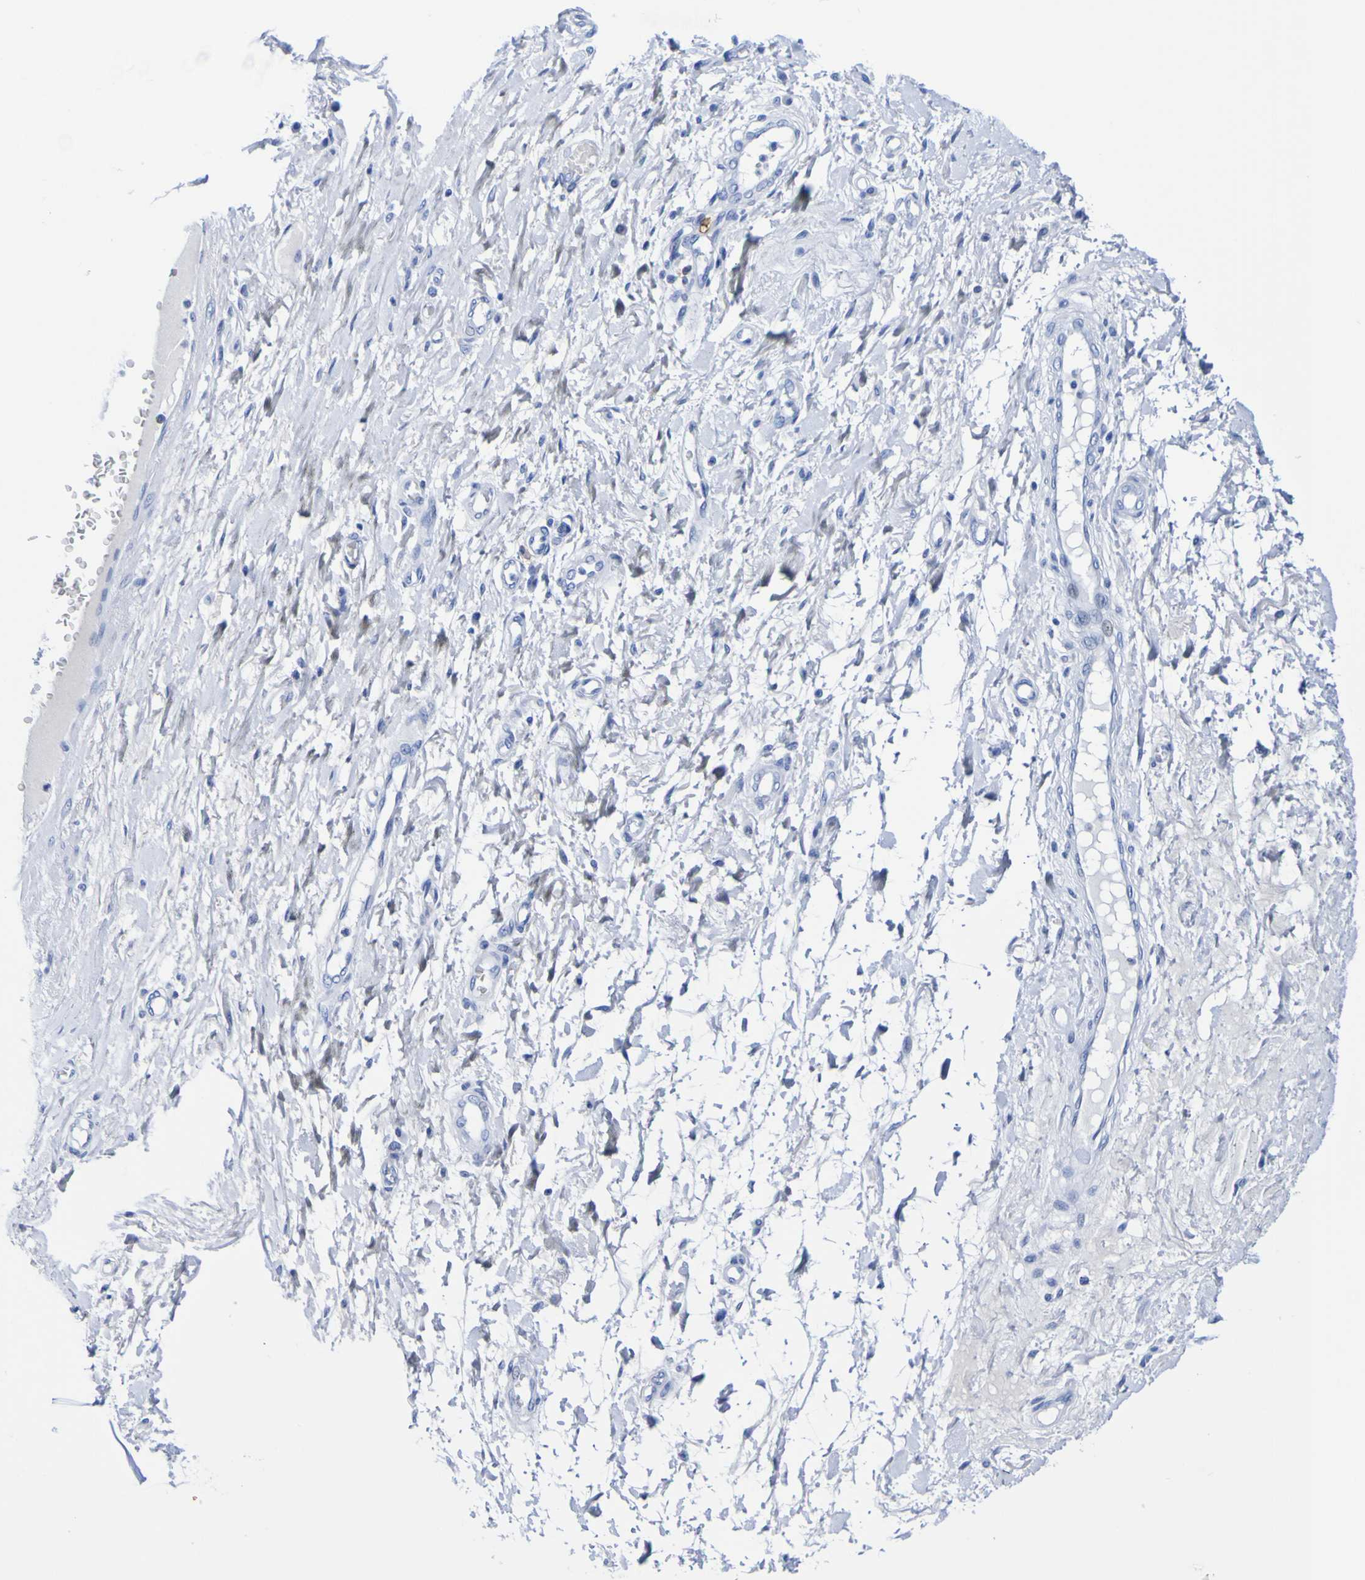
{"staining": {"intensity": "negative", "quantity": "none", "location": "none"}, "tissue": "adipose tissue", "cell_type": "Adipocytes", "image_type": "normal", "snomed": [{"axis": "morphology", "description": "Normal tissue, NOS"}, {"axis": "morphology", "description": "Adenocarcinoma, NOS"}, {"axis": "topography", "description": "Esophagus"}], "caption": "This is an immunohistochemistry (IHC) histopathology image of benign human adipose tissue. There is no staining in adipocytes.", "gene": "DPEP1", "patient": {"sex": "male", "age": 62}}